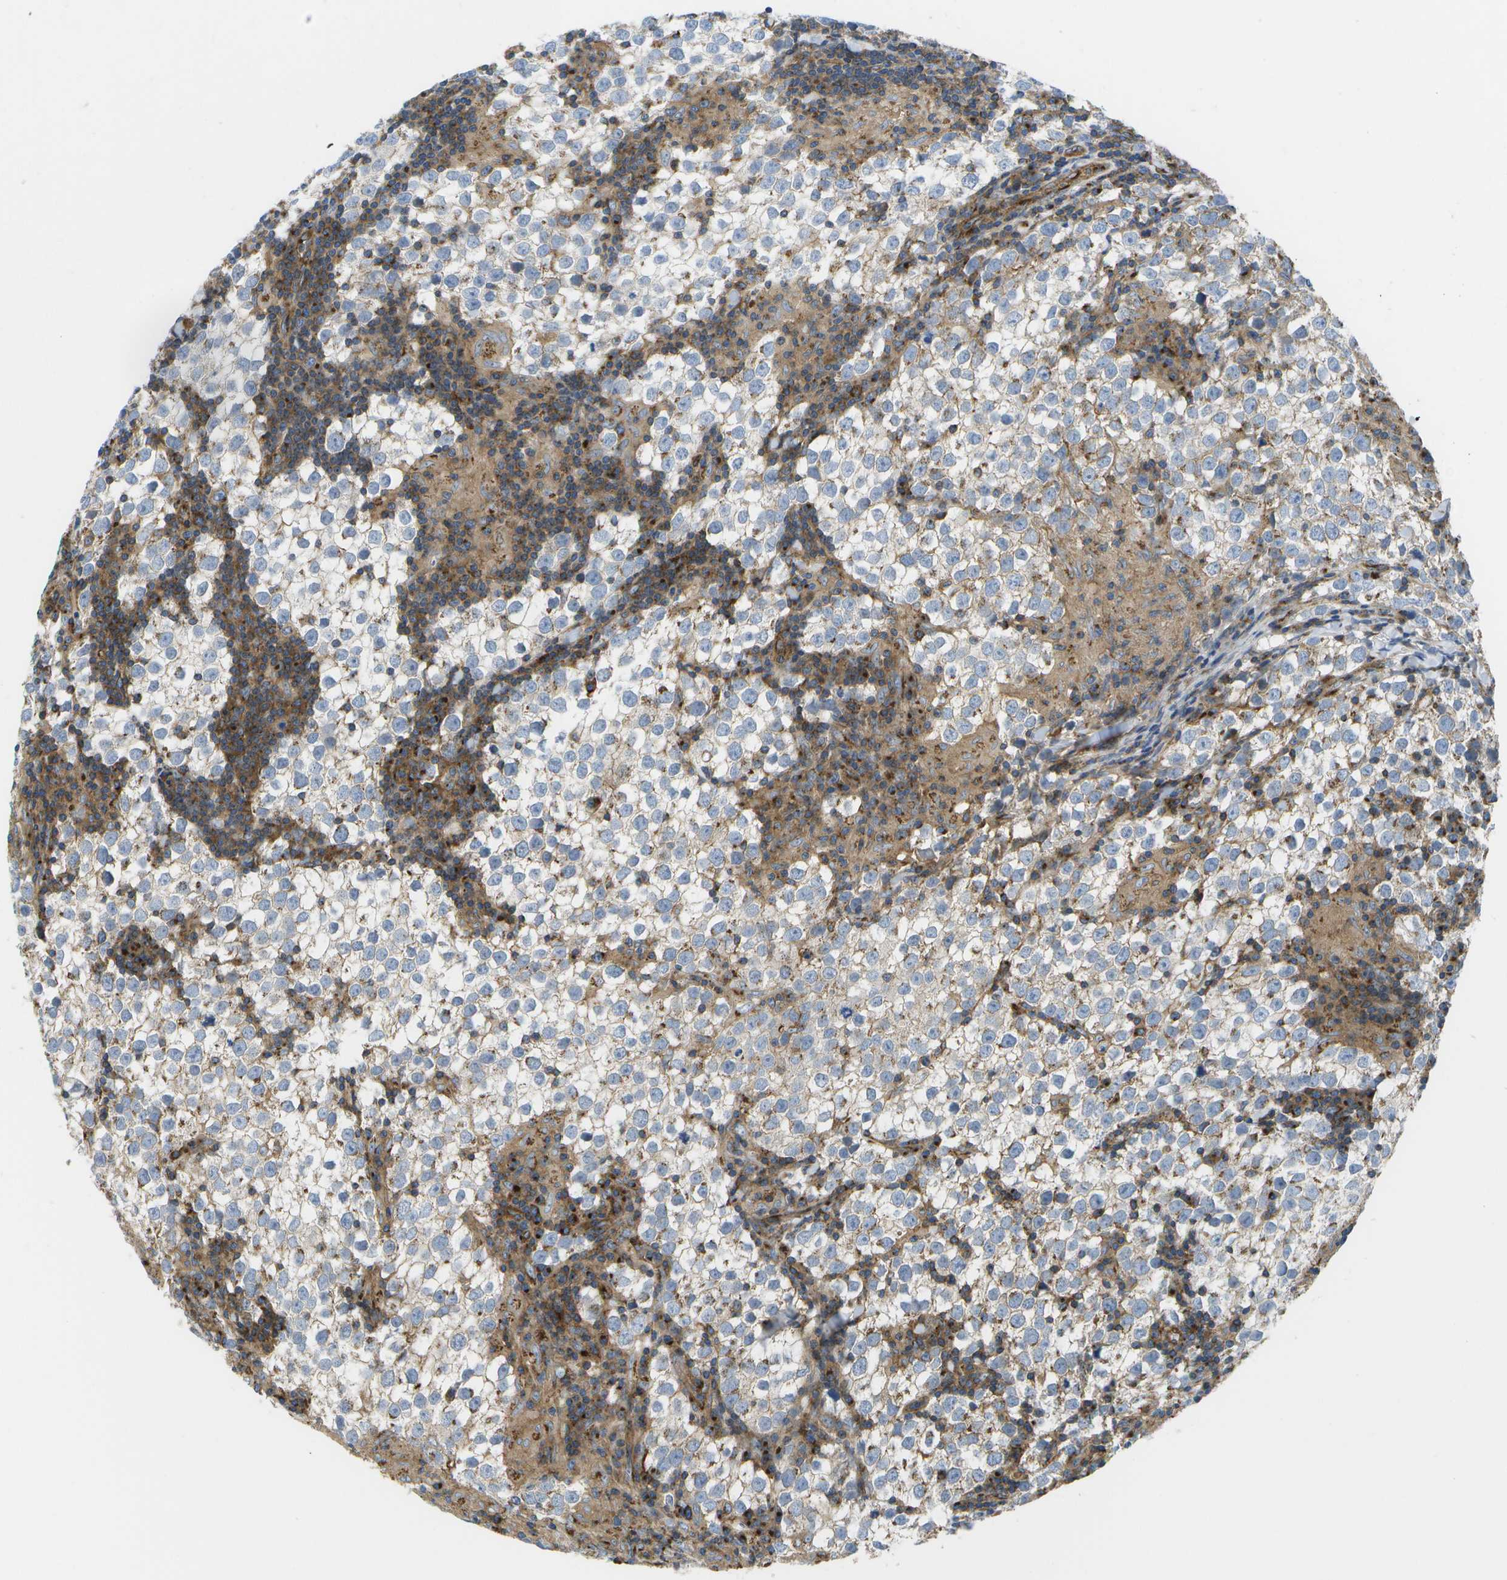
{"staining": {"intensity": "negative", "quantity": "none", "location": "none"}, "tissue": "testis cancer", "cell_type": "Tumor cells", "image_type": "cancer", "snomed": [{"axis": "morphology", "description": "Seminoma, NOS"}, {"axis": "morphology", "description": "Carcinoma, Embryonal, NOS"}, {"axis": "topography", "description": "Testis"}], "caption": "Embryonal carcinoma (testis) was stained to show a protein in brown. There is no significant positivity in tumor cells.", "gene": "BST2", "patient": {"sex": "male", "age": 36}}